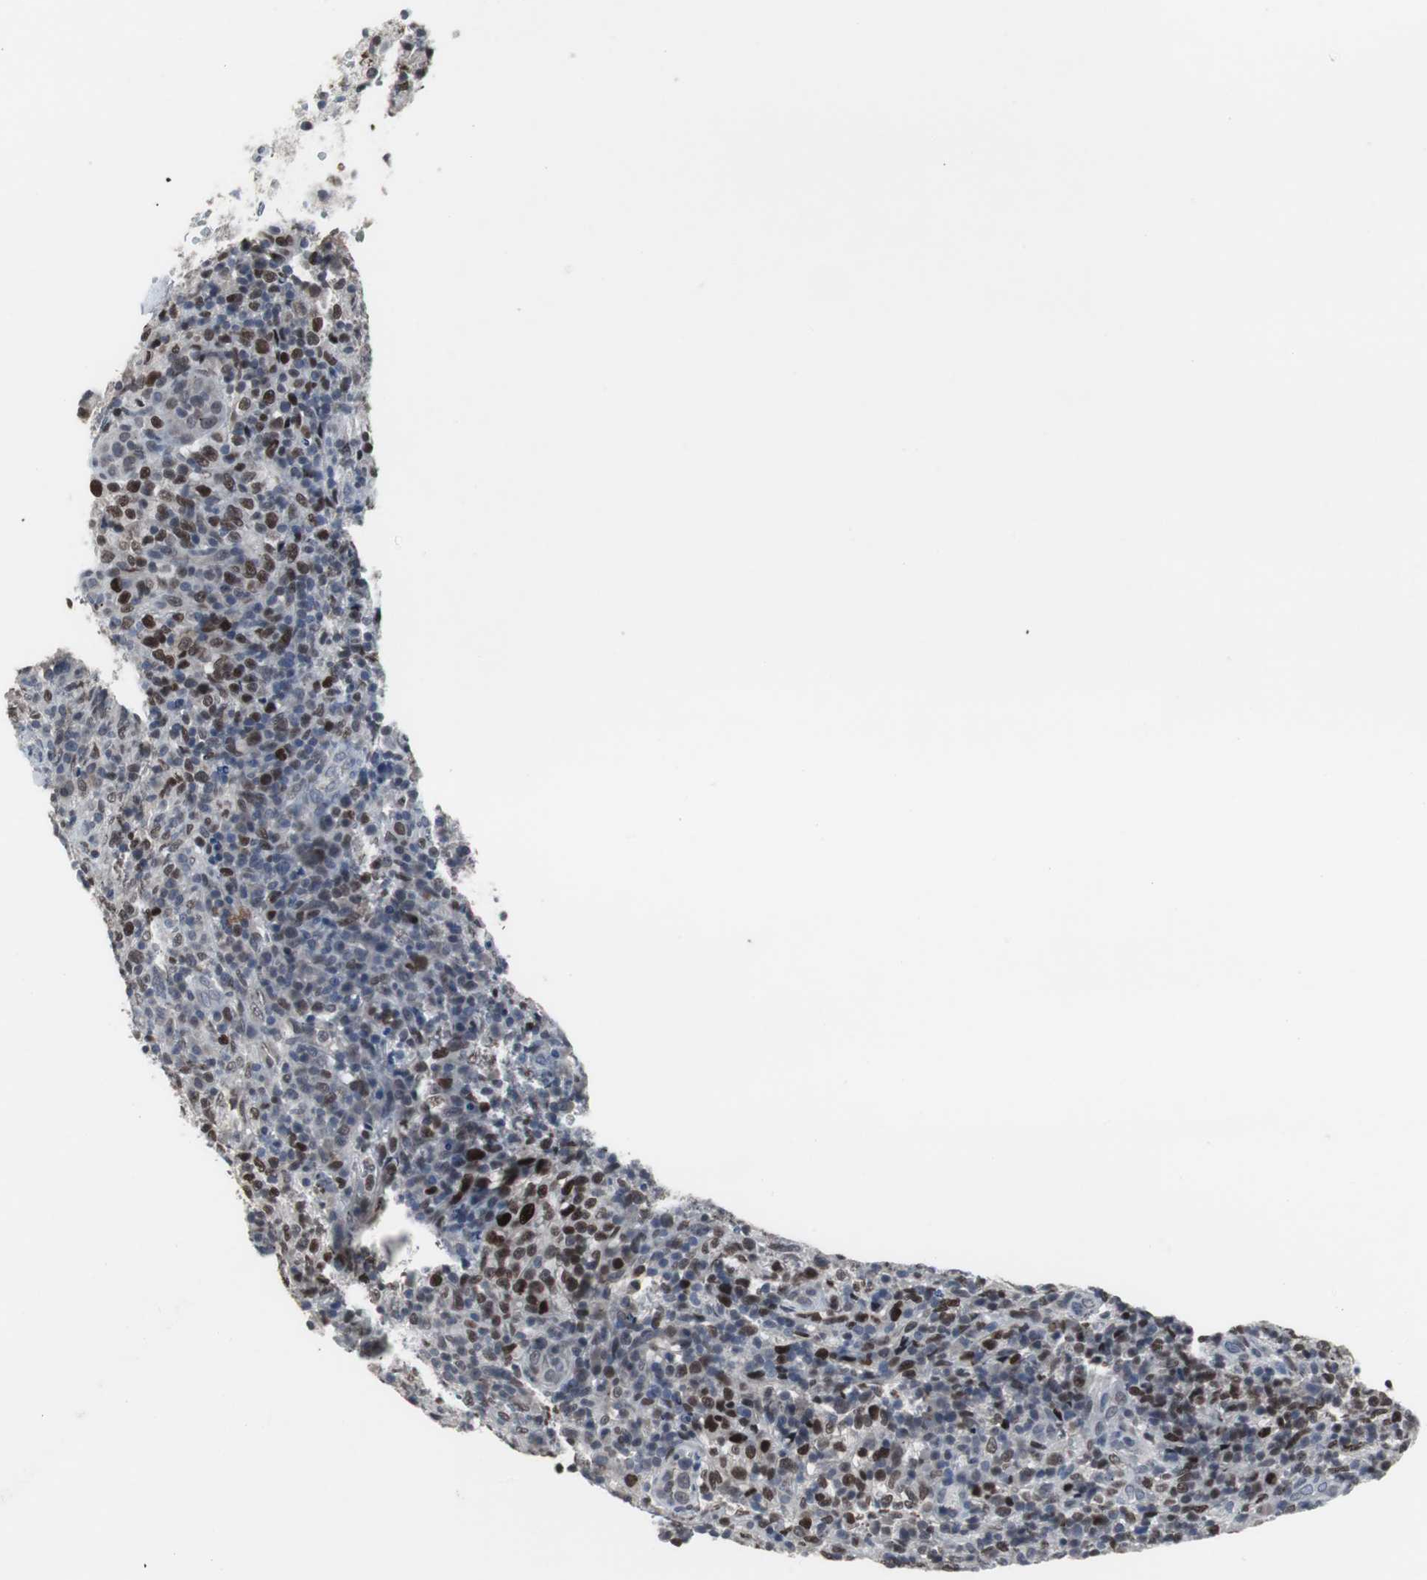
{"staining": {"intensity": "strong", "quantity": ">75%", "location": "nuclear"}, "tissue": "lymphoma", "cell_type": "Tumor cells", "image_type": "cancer", "snomed": [{"axis": "morphology", "description": "Malignant lymphoma, non-Hodgkin's type, High grade"}, {"axis": "topography", "description": "Lymph node"}], "caption": "Approximately >75% of tumor cells in human lymphoma display strong nuclear protein staining as visualized by brown immunohistochemical staining.", "gene": "FOXP4", "patient": {"sex": "female", "age": 76}}